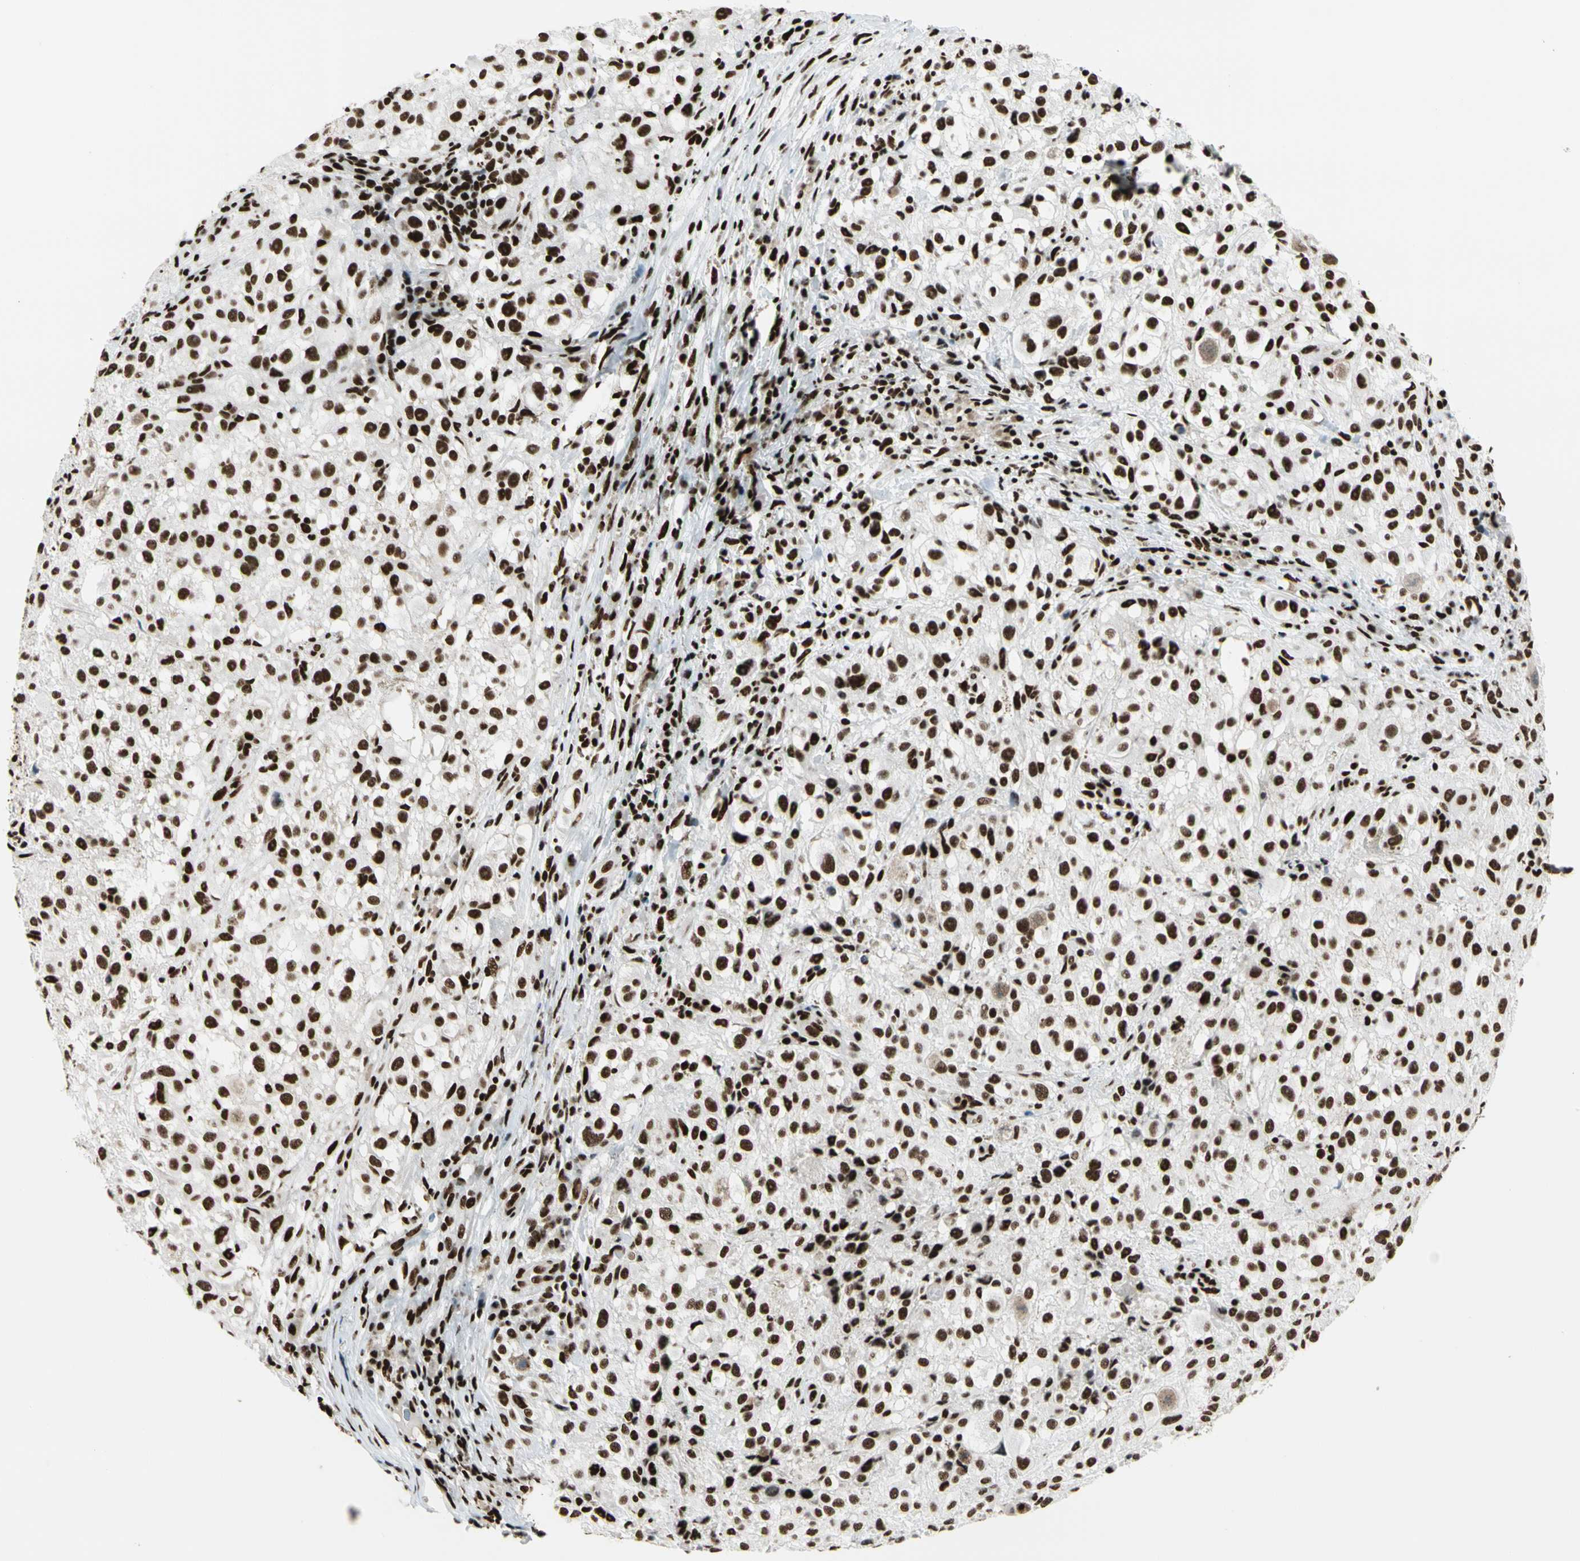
{"staining": {"intensity": "strong", "quantity": ">75%", "location": "nuclear"}, "tissue": "melanoma", "cell_type": "Tumor cells", "image_type": "cancer", "snomed": [{"axis": "morphology", "description": "Necrosis, NOS"}, {"axis": "morphology", "description": "Malignant melanoma, NOS"}, {"axis": "topography", "description": "Skin"}], "caption": "Protein staining of melanoma tissue displays strong nuclear expression in approximately >75% of tumor cells.", "gene": "CCAR1", "patient": {"sex": "female", "age": 87}}